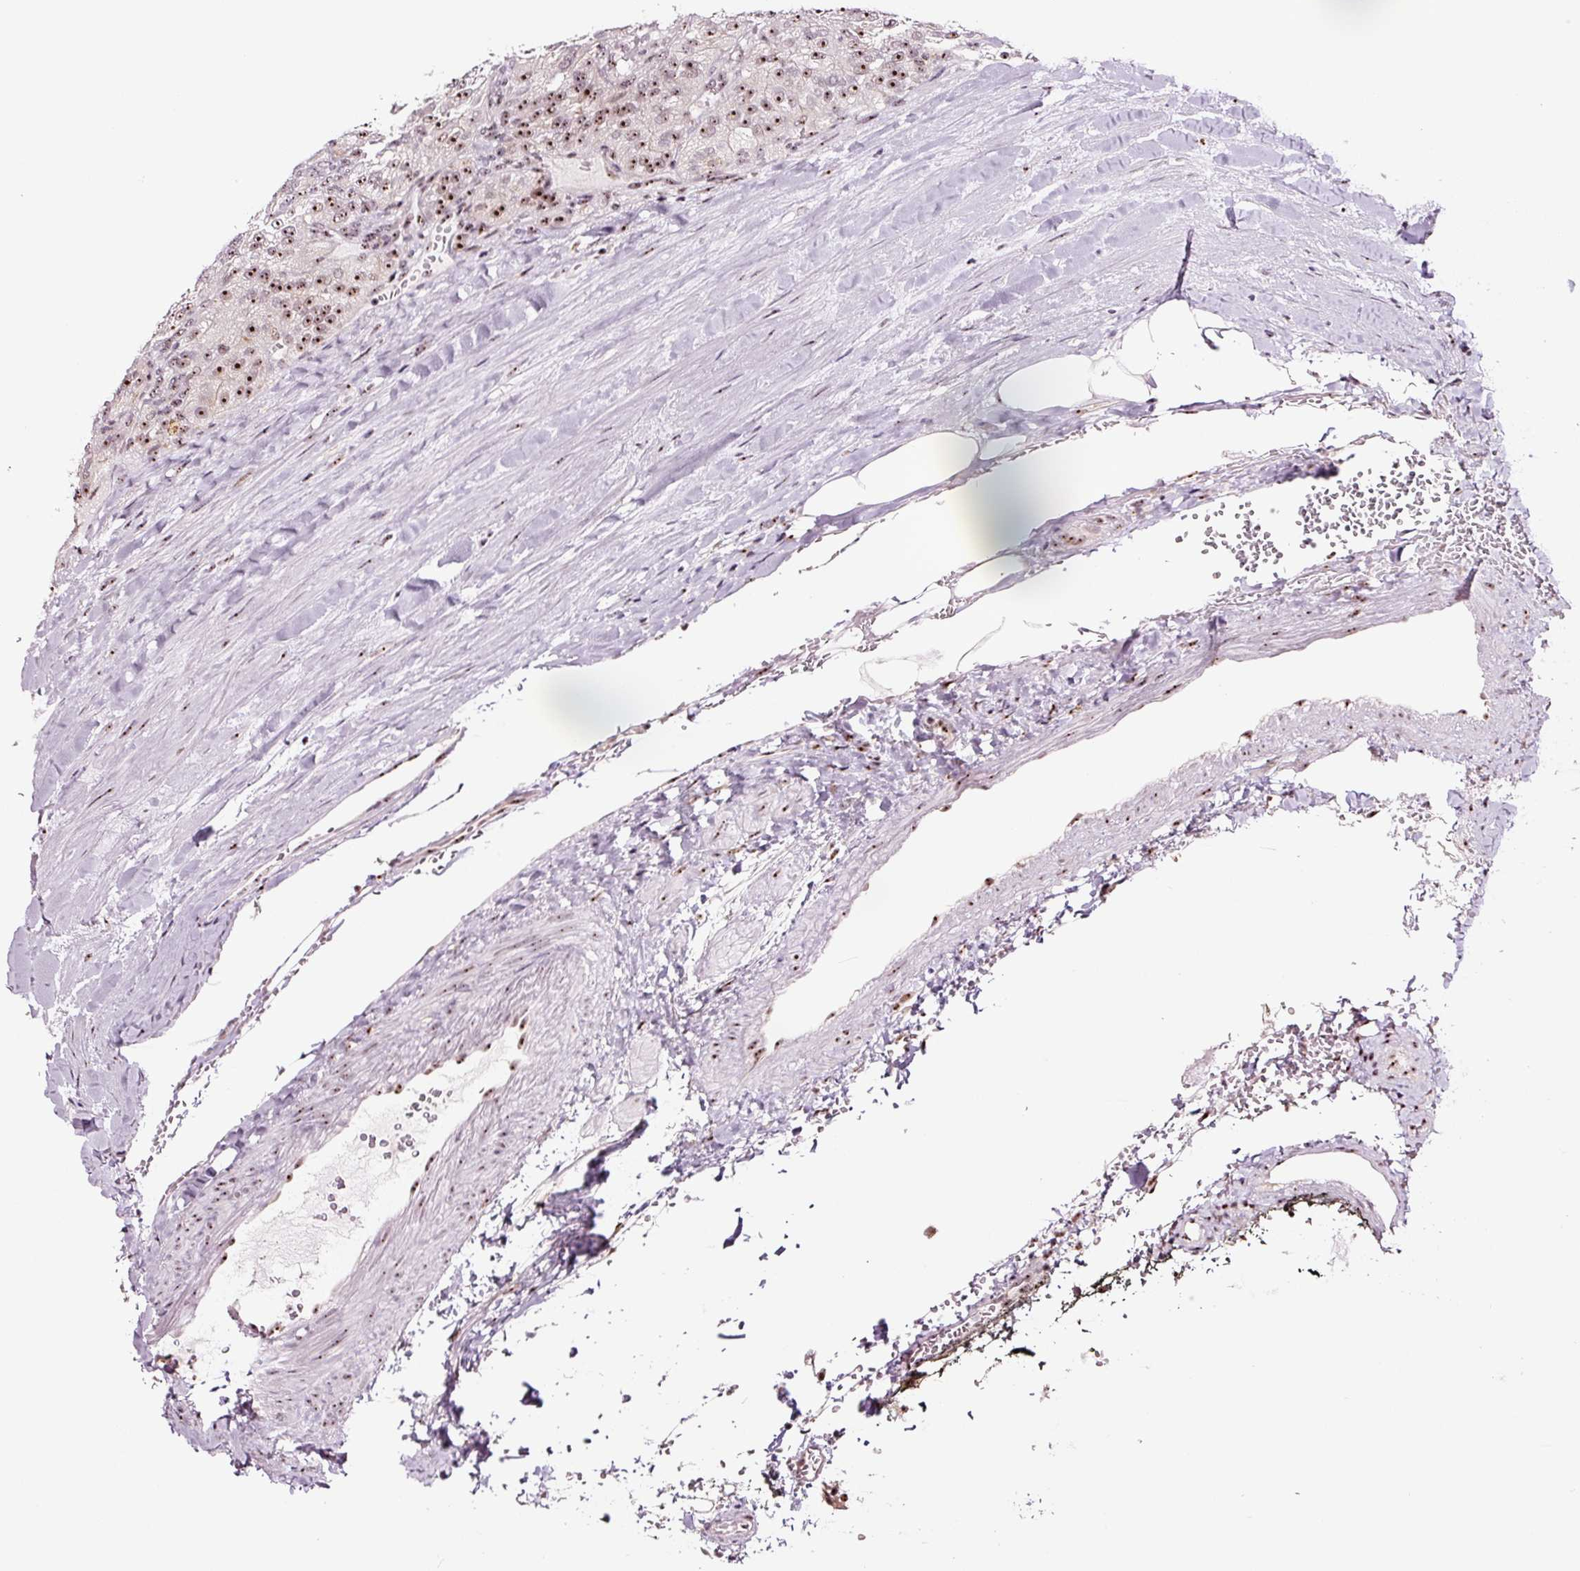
{"staining": {"intensity": "moderate", "quantity": ">75%", "location": "nuclear"}, "tissue": "renal cancer", "cell_type": "Tumor cells", "image_type": "cancer", "snomed": [{"axis": "morphology", "description": "Adenocarcinoma, NOS"}, {"axis": "topography", "description": "Kidney"}], "caption": "An immunohistochemistry histopathology image of neoplastic tissue is shown. Protein staining in brown labels moderate nuclear positivity in renal adenocarcinoma within tumor cells. The staining was performed using DAB (3,3'-diaminobenzidine), with brown indicating positive protein expression. Nuclei are stained blue with hematoxylin.", "gene": "GNL3", "patient": {"sex": "female", "age": 63}}